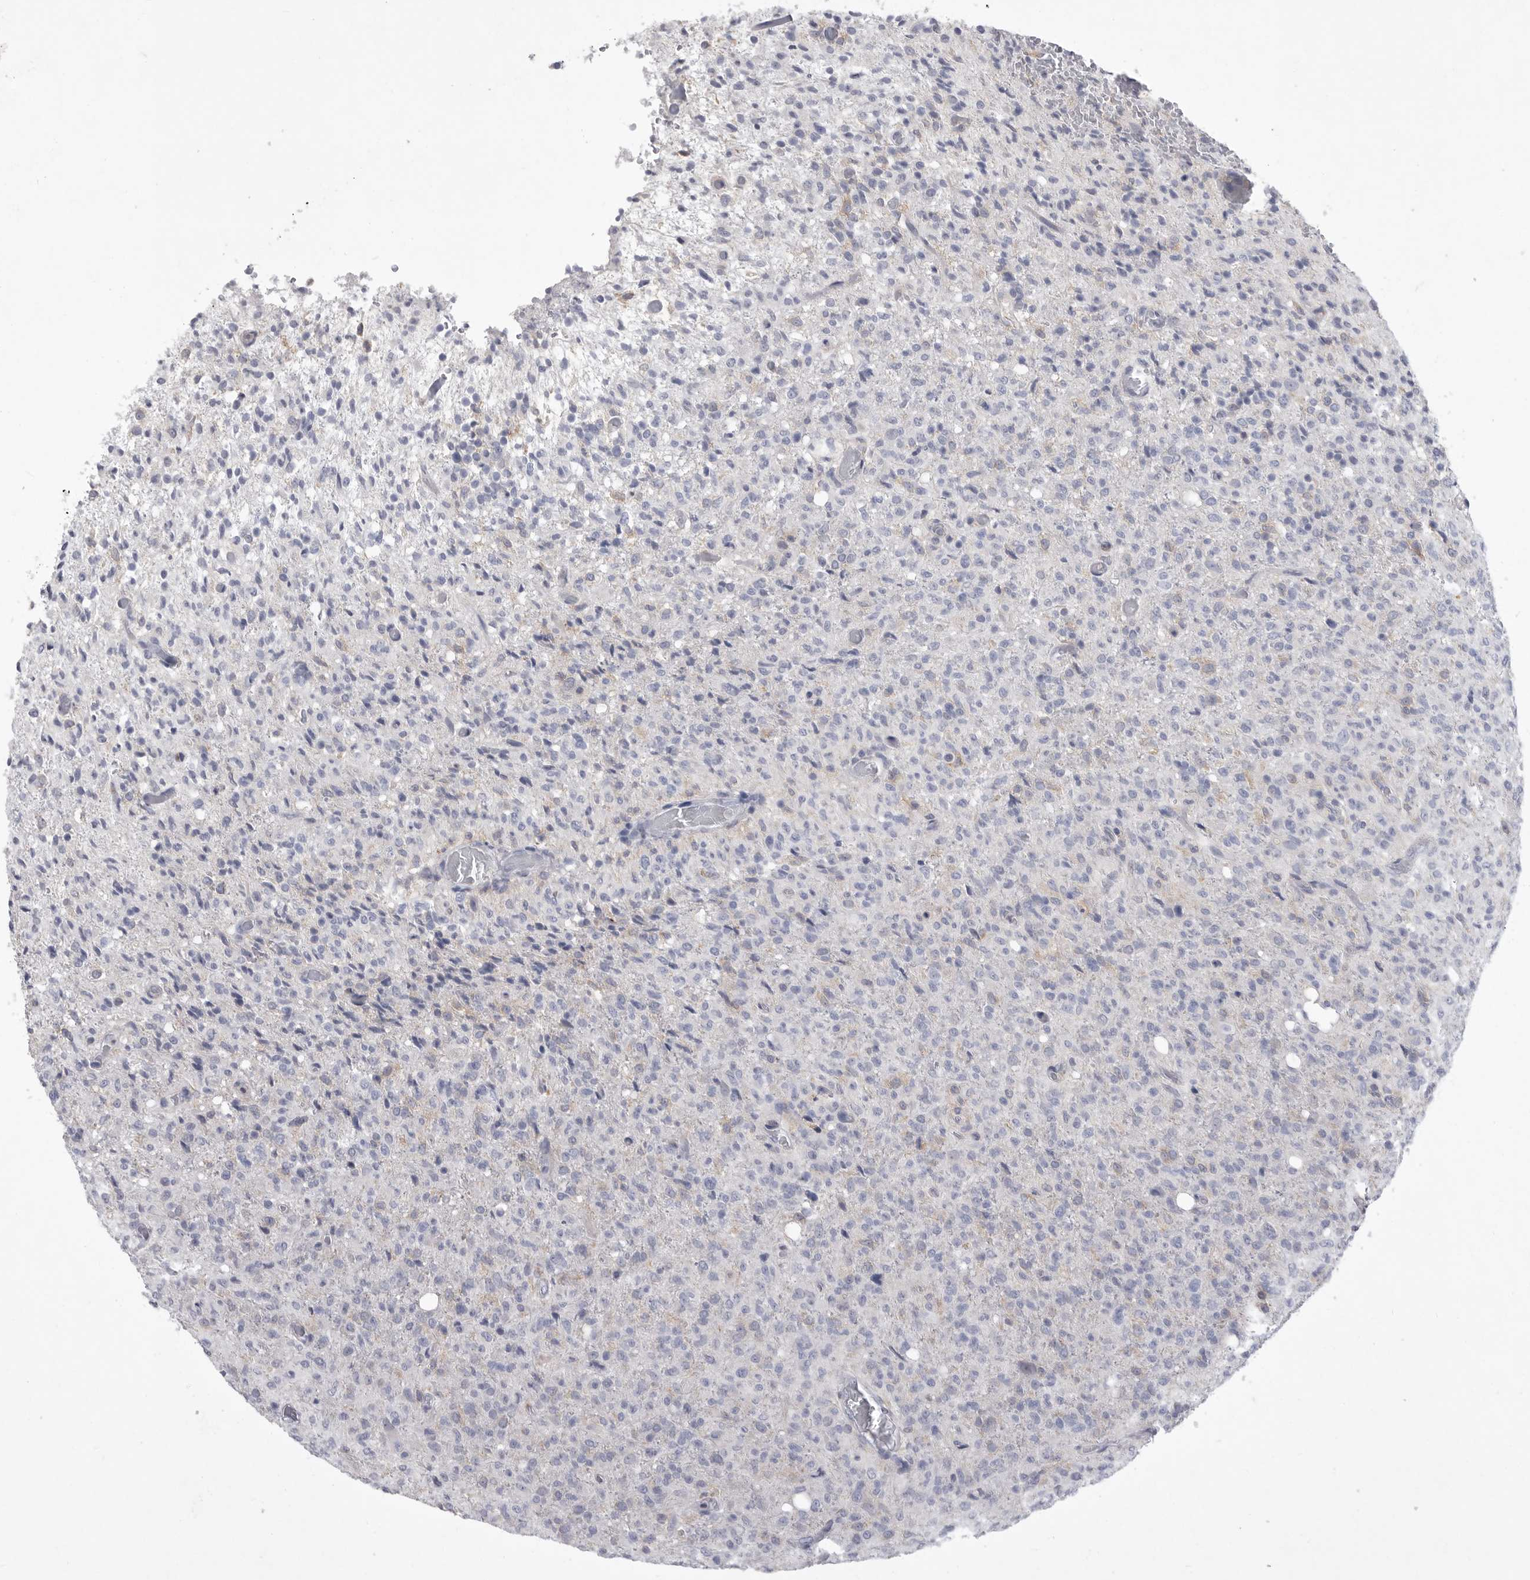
{"staining": {"intensity": "negative", "quantity": "none", "location": "none"}, "tissue": "glioma", "cell_type": "Tumor cells", "image_type": "cancer", "snomed": [{"axis": "morphology", "description": "Glioma, malignant, High grade"}, {"axis": "topography", "description": "Brain"}], "caption": "A high-resolution photomicrograph shows IHC staining of malignant high-grade glioma, which exhibits no significant positivity in tumor cells. Brightfield microscopy of IHC stained with DAB (brown) and hematoxylin (blue), captured at high magnification.", "gene": "SIGLEC10", "patient": {"sex": "female", "age": 57}}